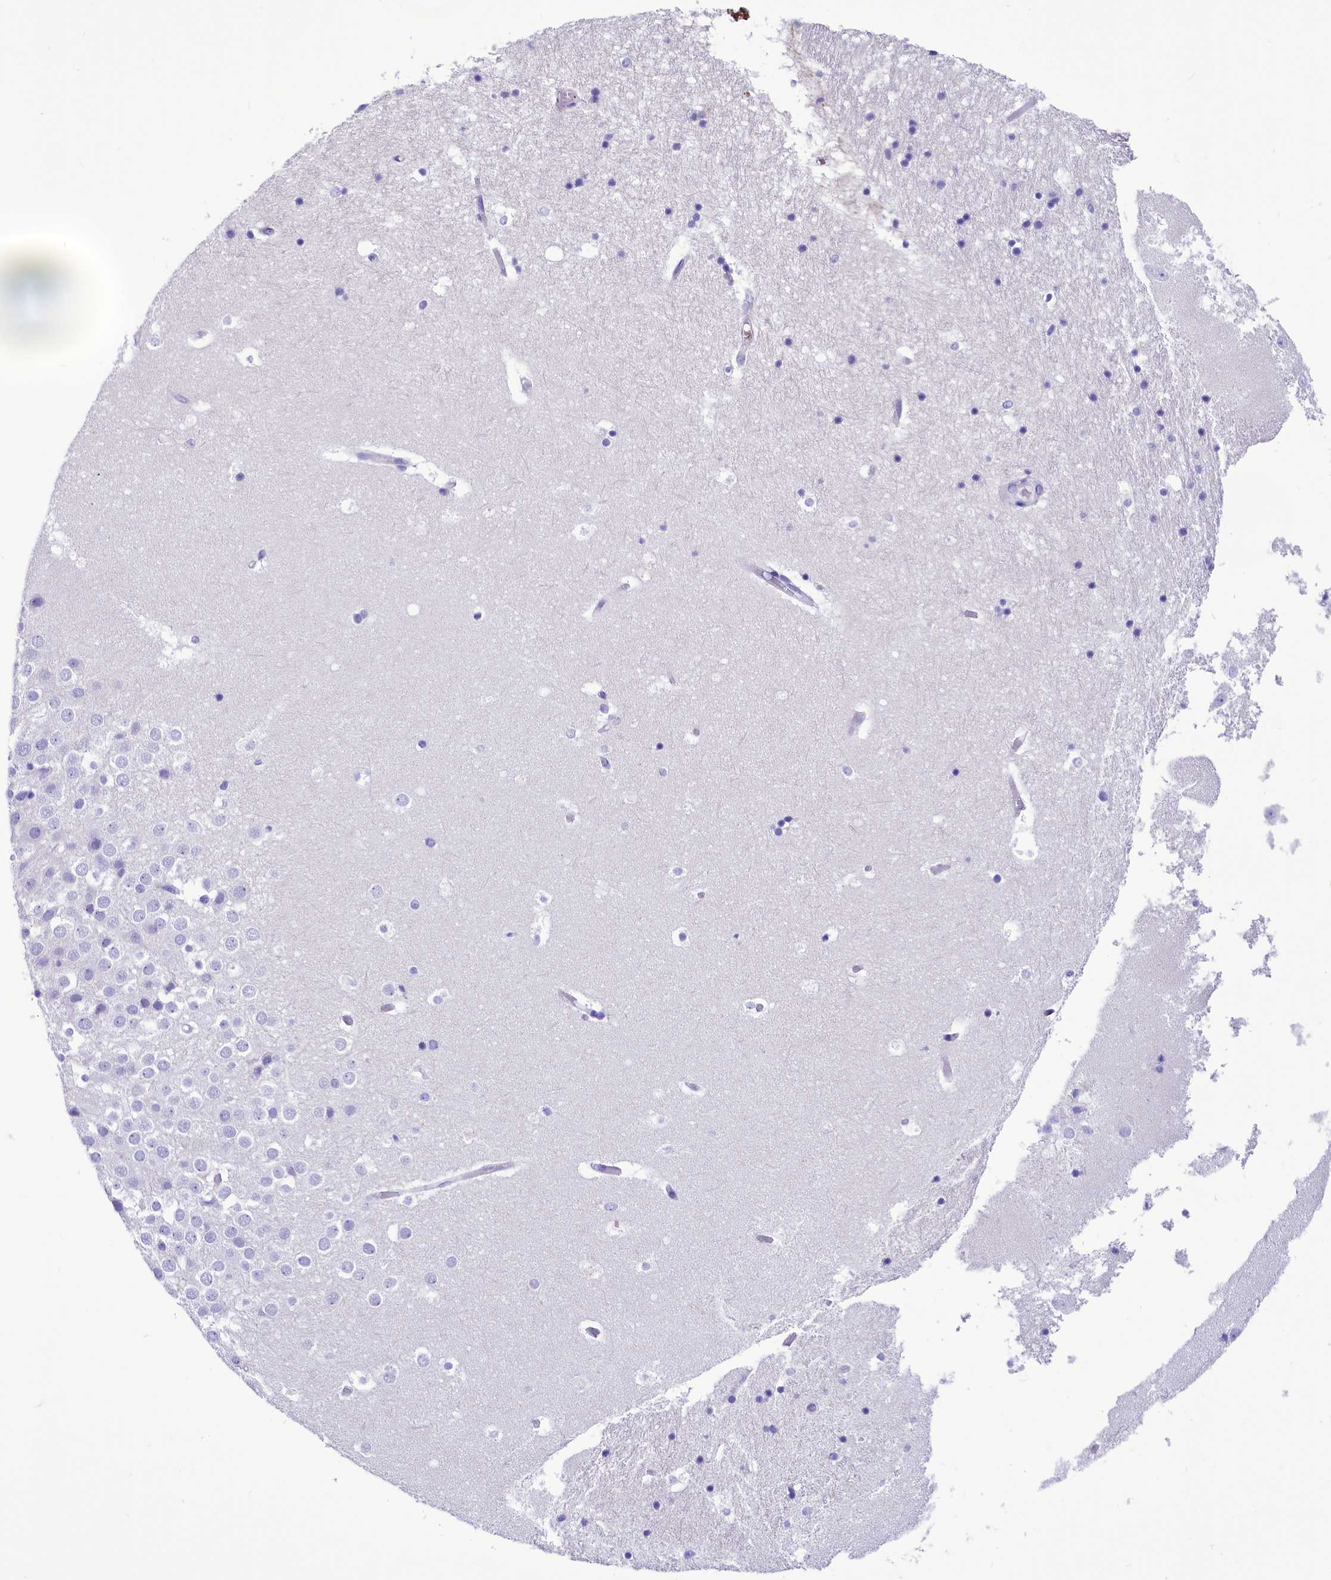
{"staining": {"intensity": "negative", "quantity": "none", "location": "none"}, "tissue": "hippocampus", "cell_type": "Glial cells", "image_type": "normal", "snomed": [{"axis": "morphology", "description": "Normal tissue, NOS"}, {"axis": "topography", "description": "Hippocampus"}], "caption": "Immunohistochemical staining of normal hippocampus reveals no significant expression in glial cells. (Brightfield microscopy of DAB (3,3'-diaminobenzidine) immunohistochemistry at high magnification).", "gene": "TTC36", "patient": {"sex": "female", "age": 52}}